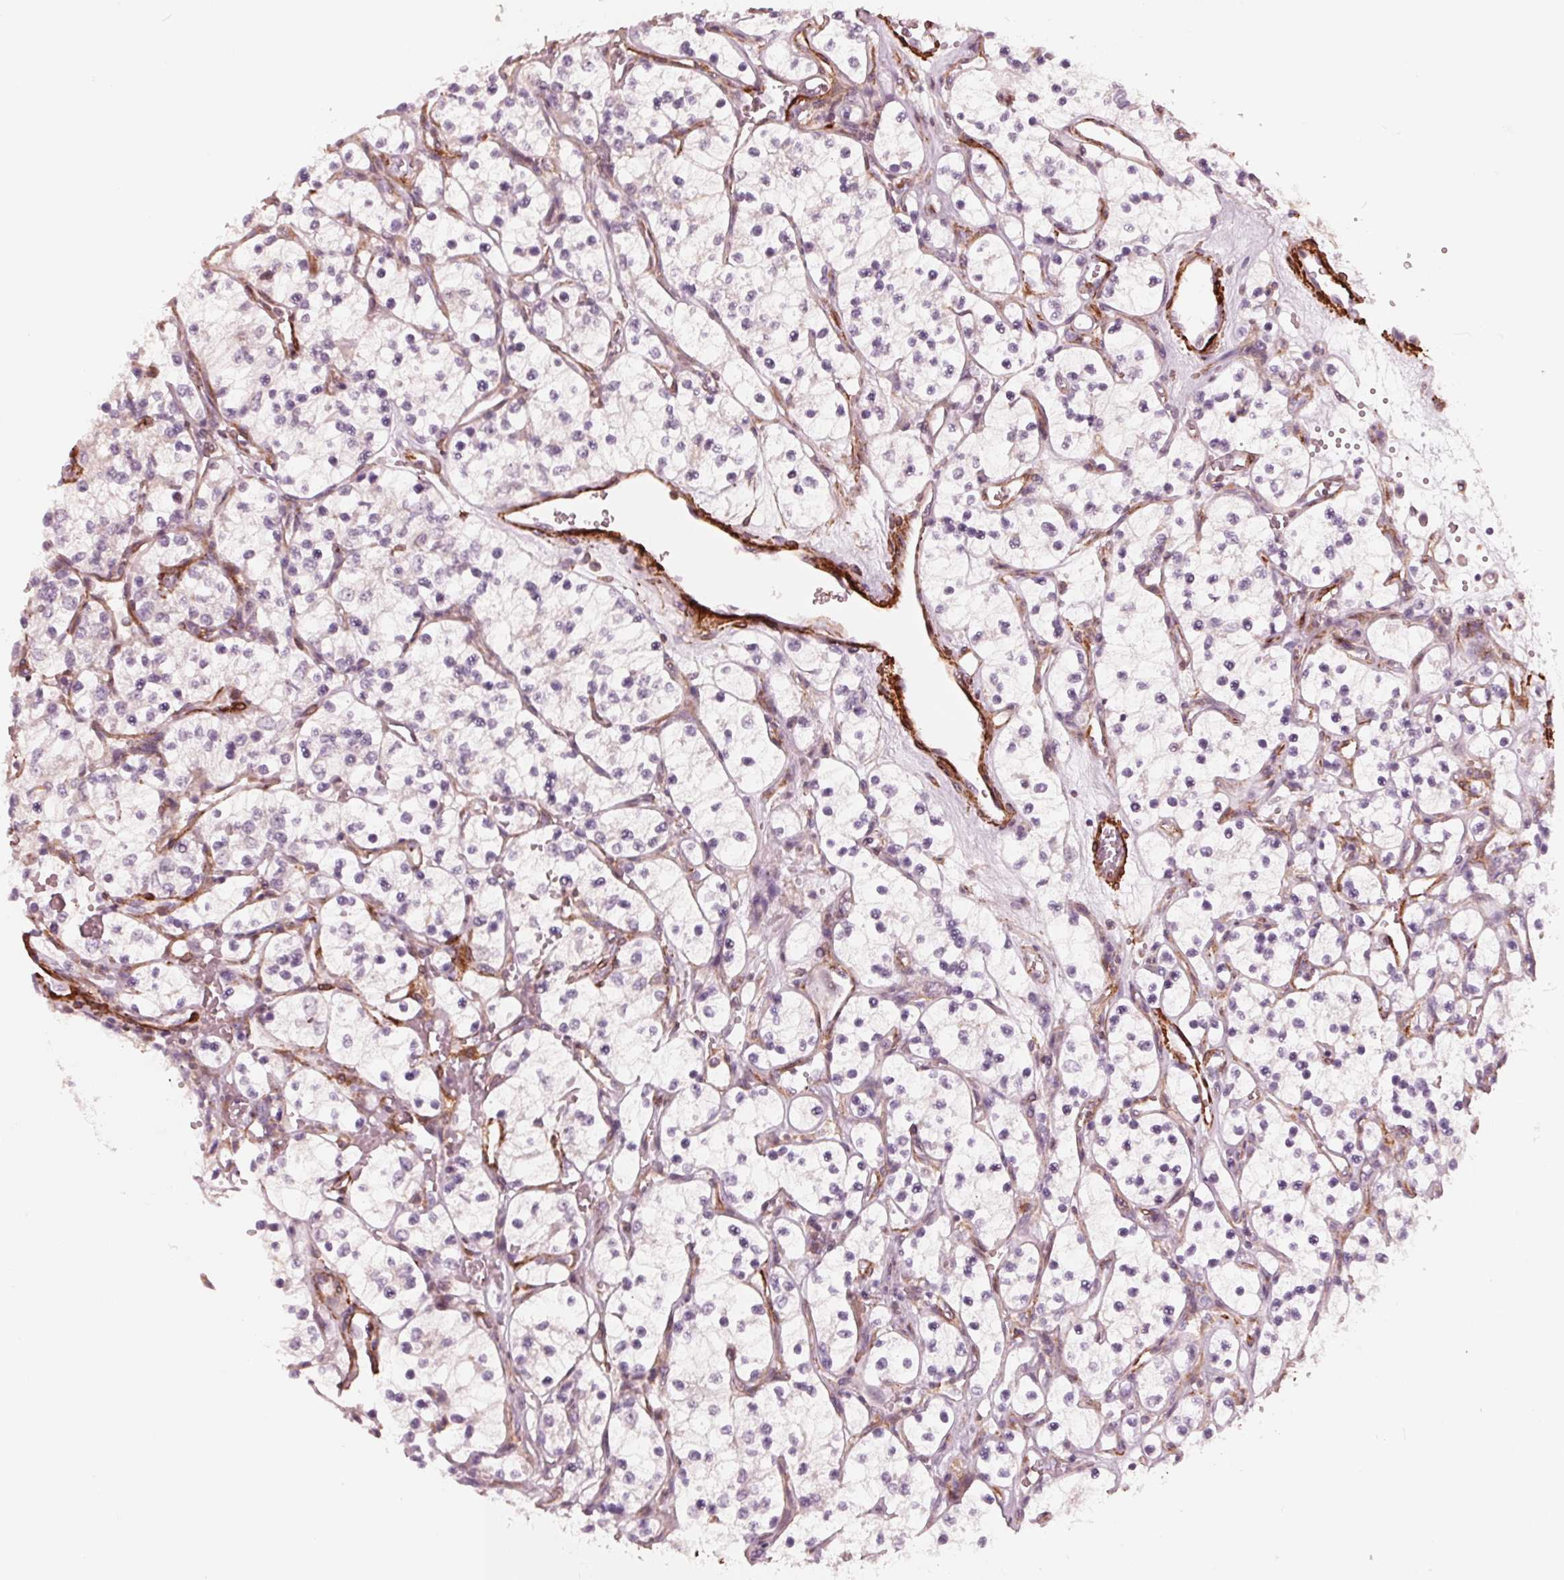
{"staining": {"intensity": "negative", "quantity": "none", "location": "none"}, "tissue": "renal cancer", "cell_type": "Tumor cells", "image_type": "cancer", "snomed": [{"axis": "morphology", "description": "Adenocarcinoma, NOS"}, {"axis": "topography", "description": "Kidney"}], "caption": "Renal cancer stained for a protein using IHC exhibits no expression tumor cells.", "gene": "MIER3", "patient": {"sex": "female", "age": 69}}